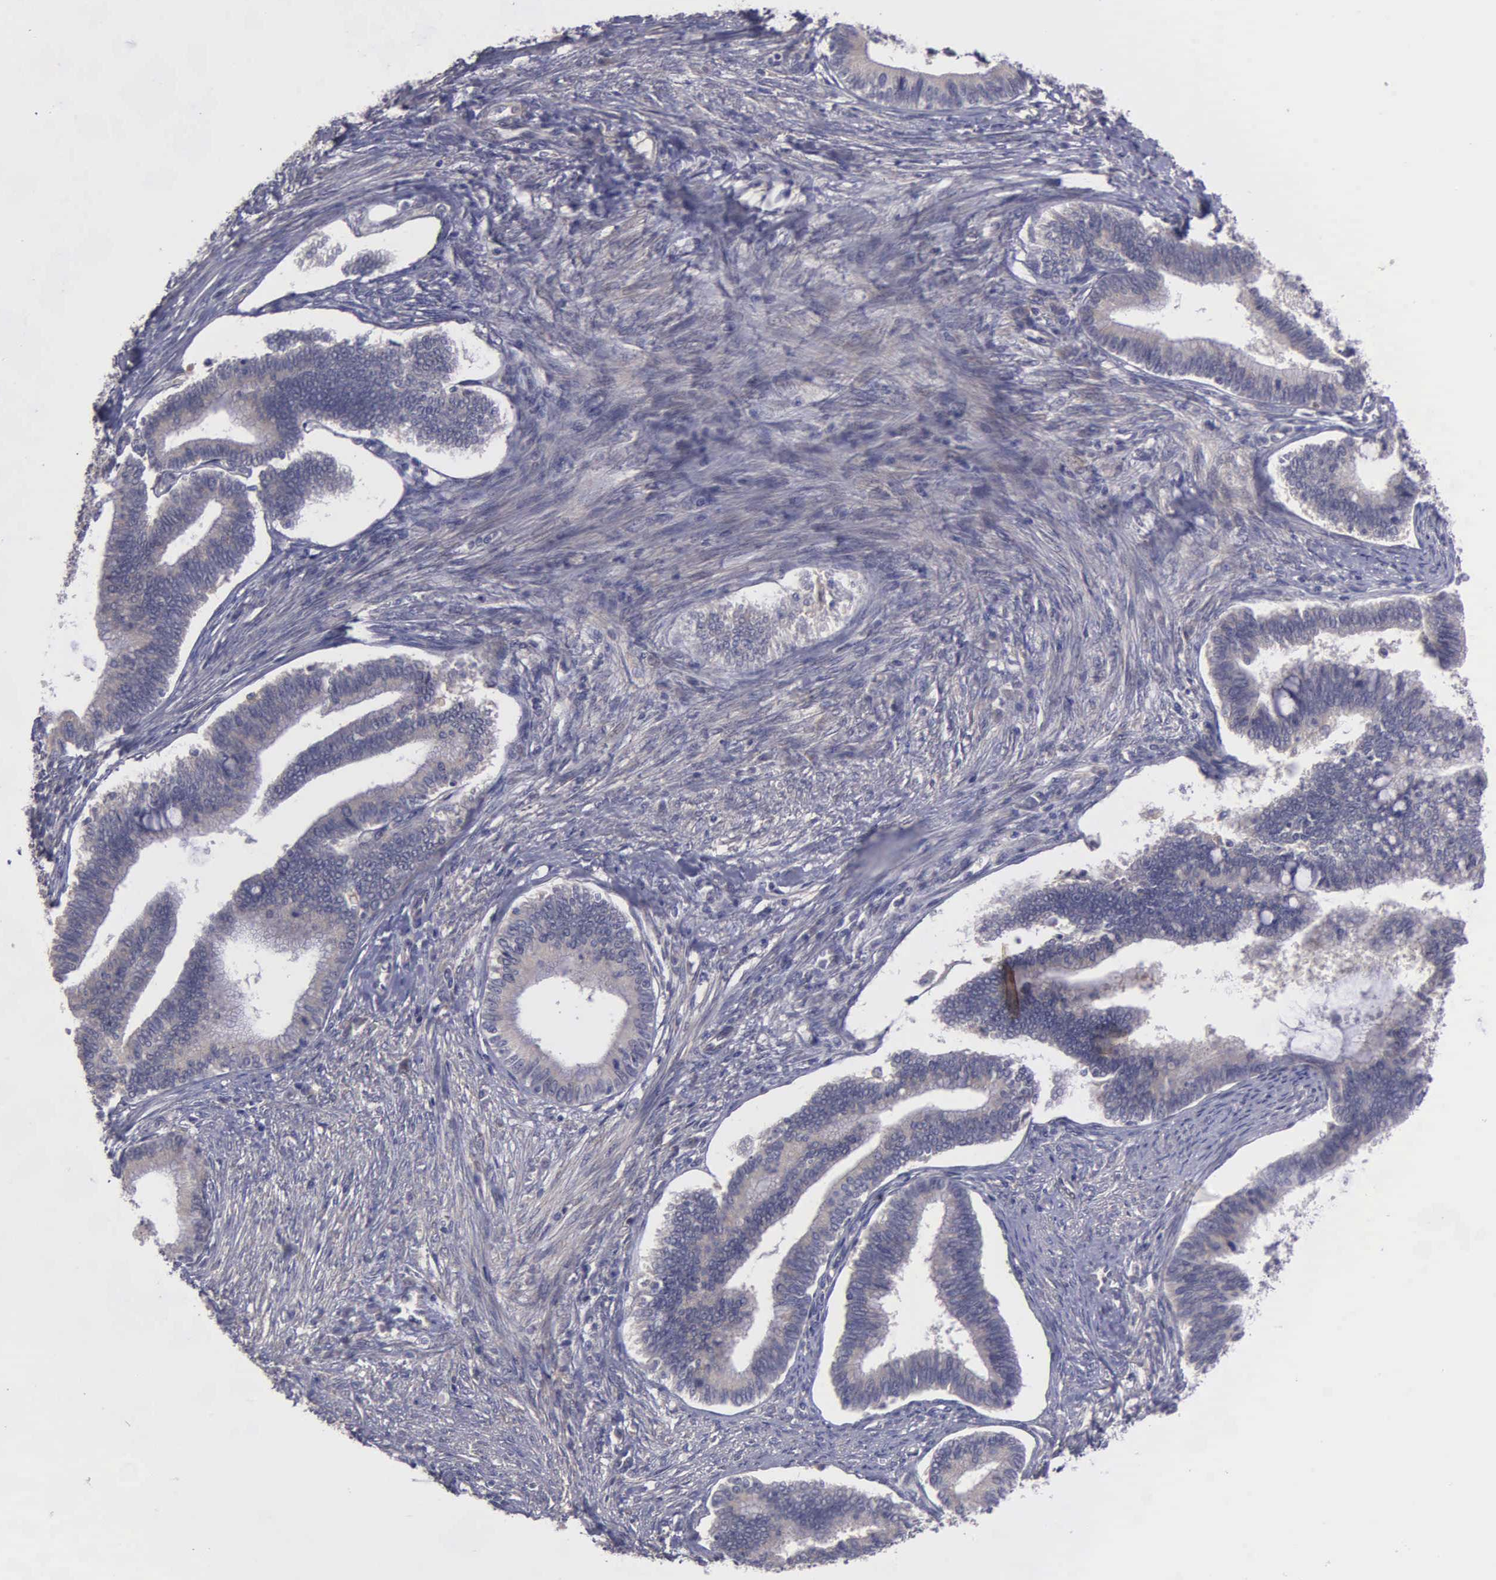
{"staining": {"intensity": "negative", "quantity": "none", "location": "none"}, "tissue": "cervical cancer", "cell_type": "Tumor cells", "image_type": "cancer", "snomed": [{"axis": "morphology", "description": "Adenocarcinoma, NOS"}, {"axis": "topography", "description": "Cervix"}], "caption": "Cervical adenocarcinoma was stained to show a protein in brown. There is no significant staining in tumor cells. (Stains: DAB IHC with hematoxylin counter stain, Microscopy: brightfield microscopy at high magnification).", "gene": "RTL10", "patient": {"sex": "female", "age": 36}}